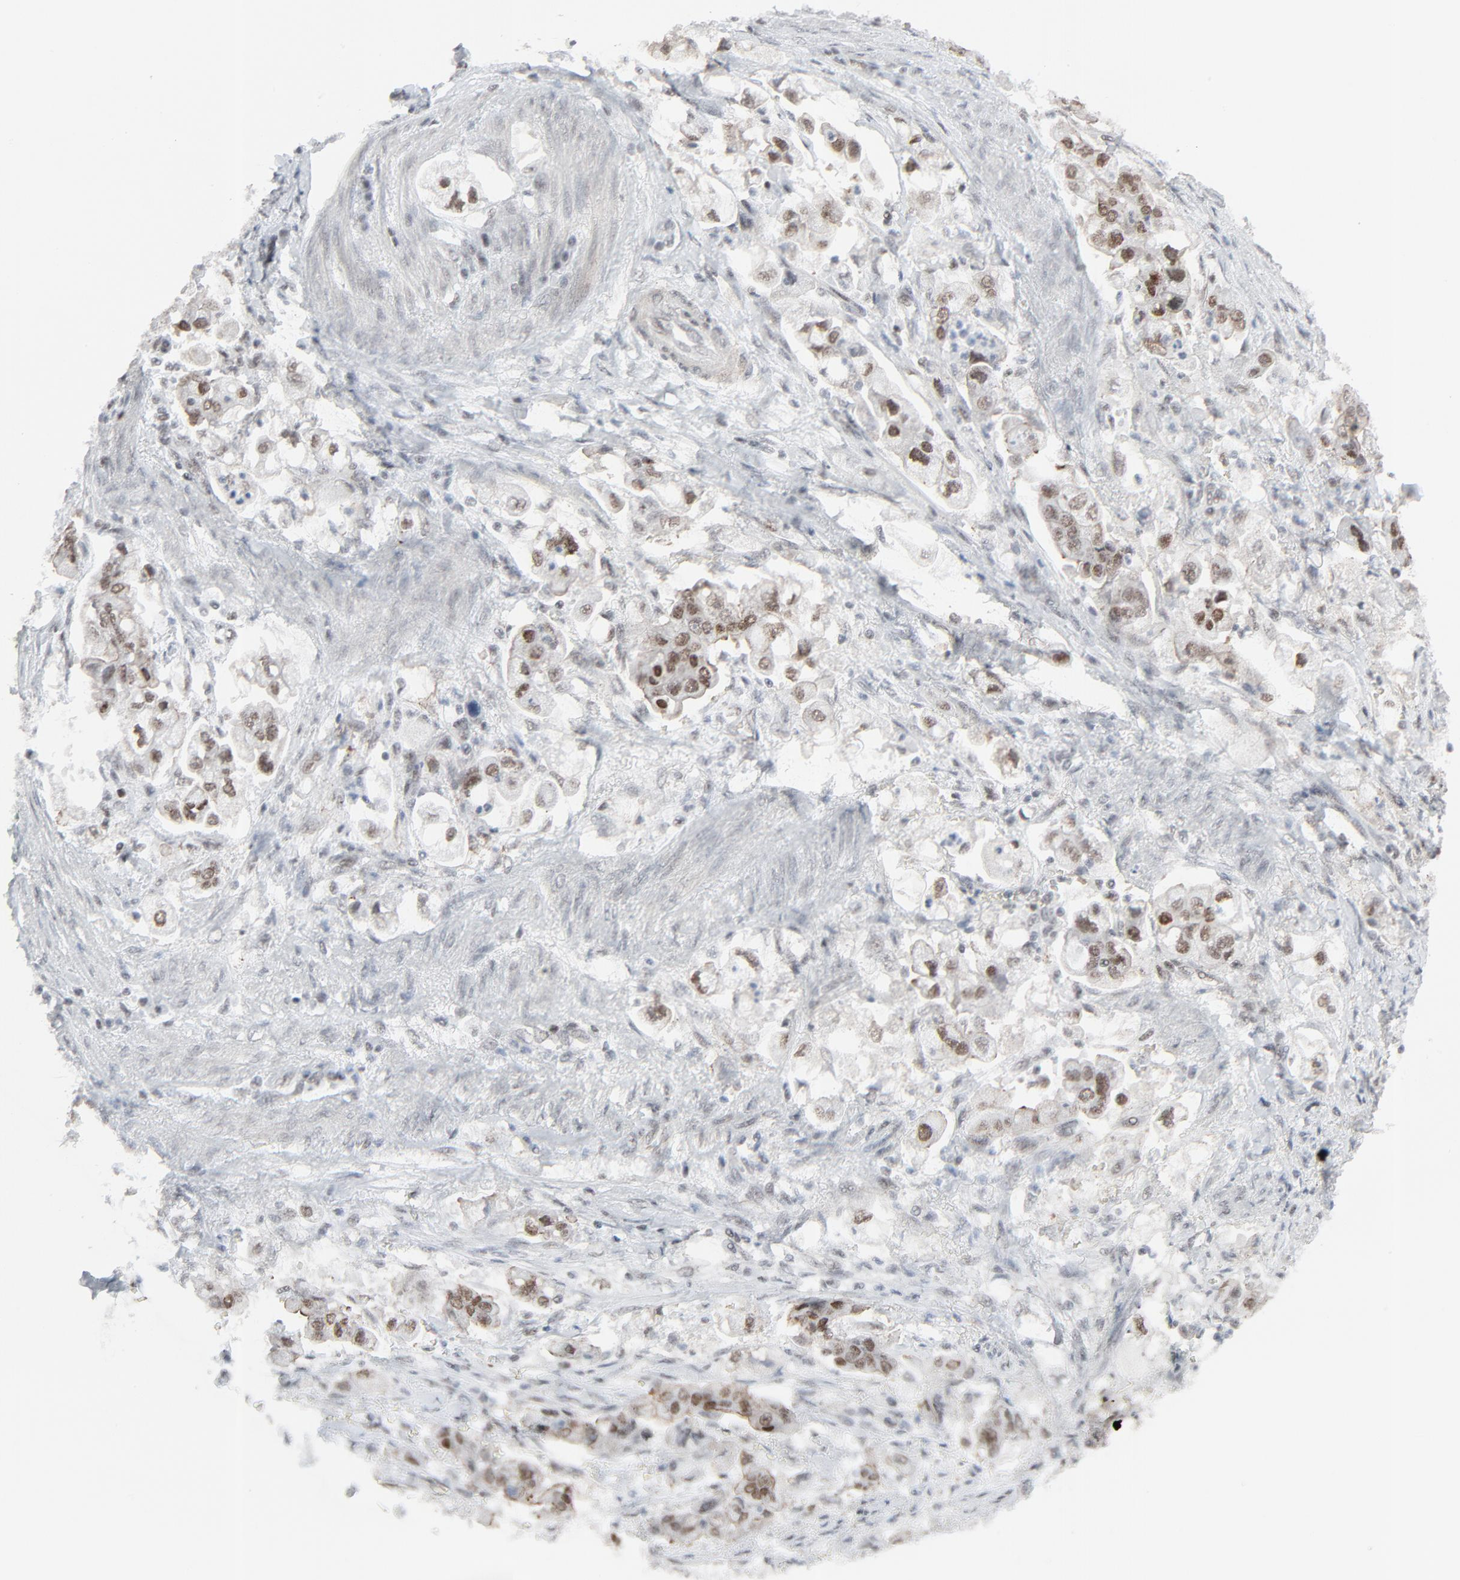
{"staining": {"intensity": "moderate", "quantity": "25%-75%", "location": "nuclear"}, "tissue": "stomach cancer", "cell_type": "Tumor cells", "image_type": "cancer", "snomed": [{"axis": "morphology", "description": "Adenocarcinoma, NOS"}, {"axis": "topography", "description": "Stomach"}], "caption": "A micrograph showing moderate nuclear expression in approximately 25%-75% of tumor cells in stomach cancer (adenocarcinoma), as visualized by brown immunohistochemical staining.", "gene": "FBXO28", "patient": {"sex": "male", "age": 62}}